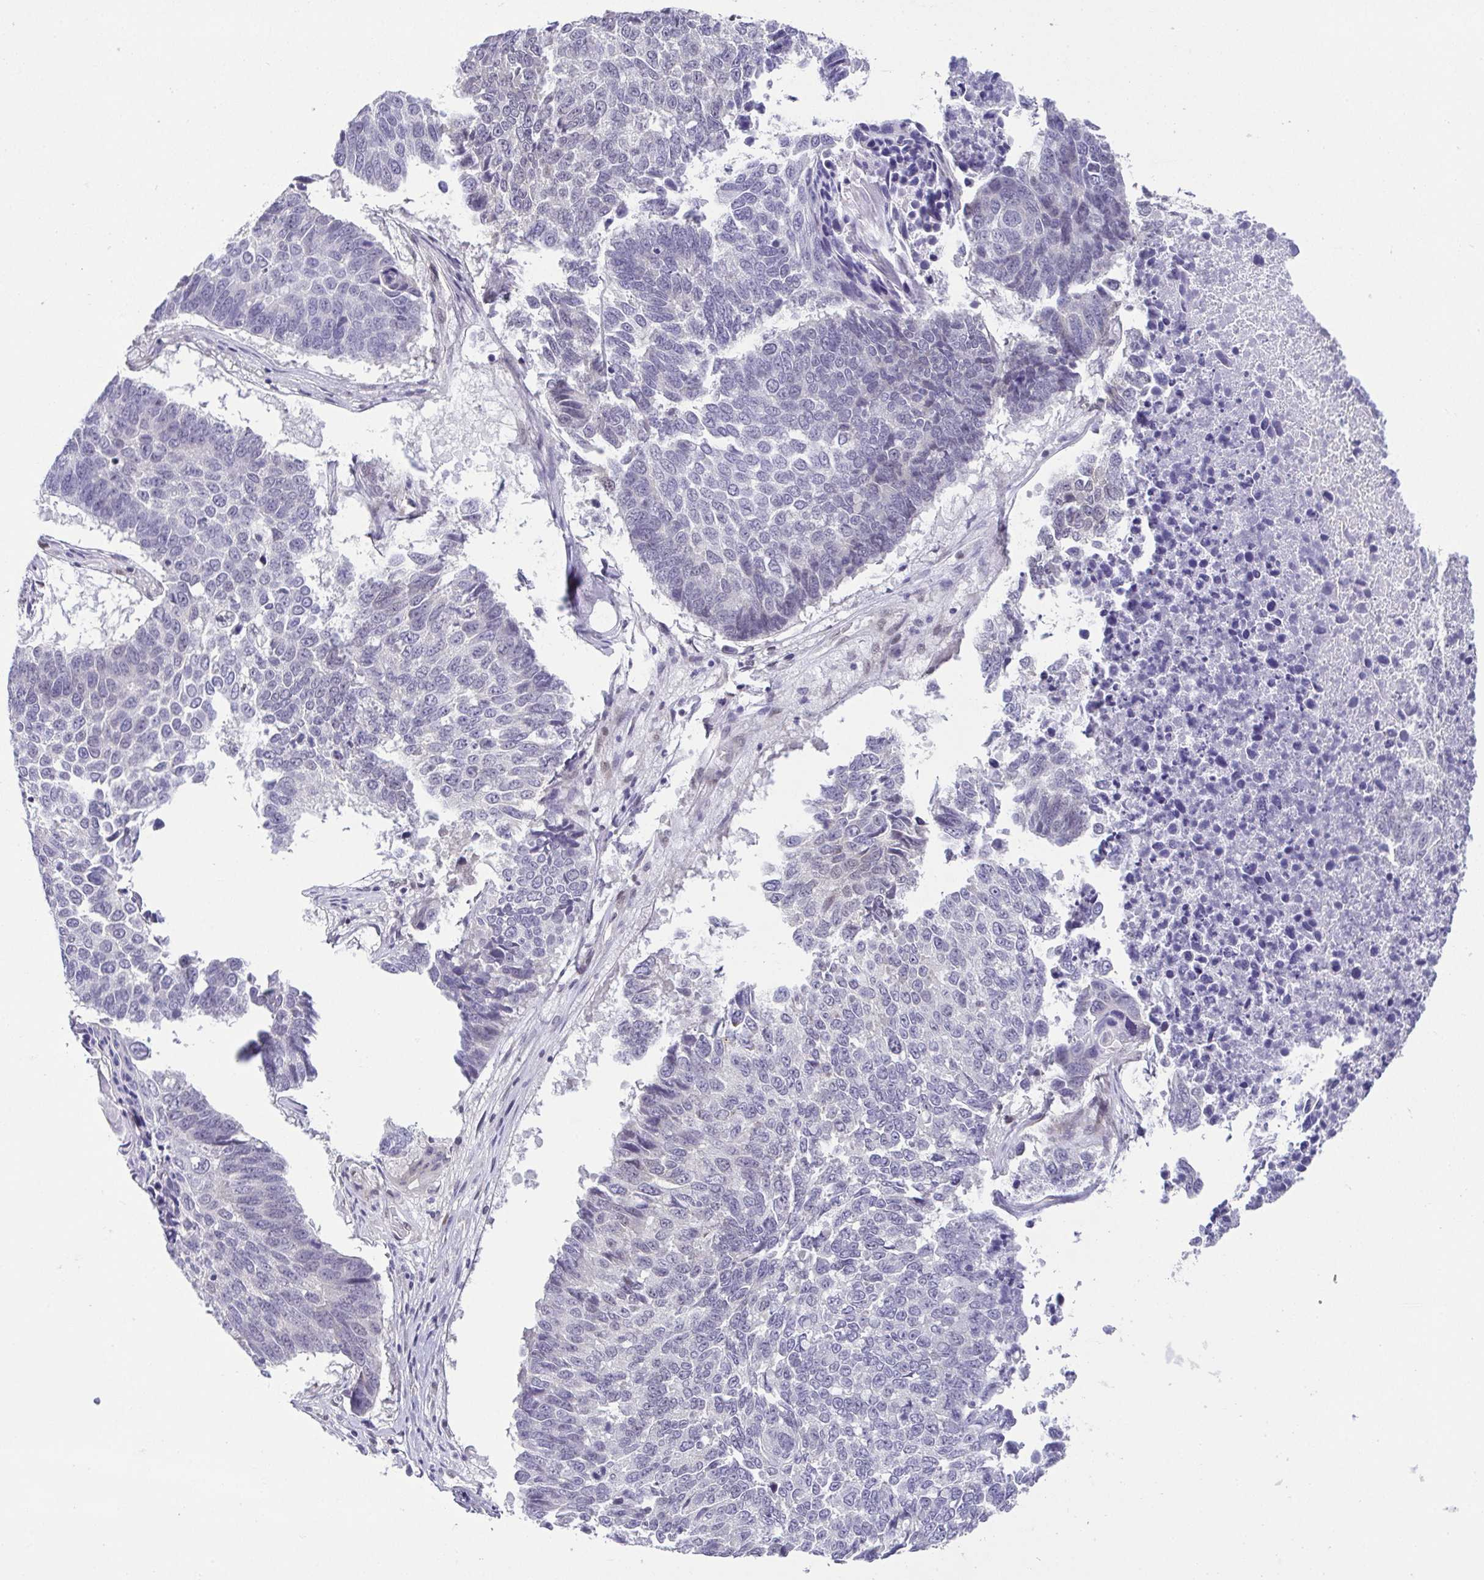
{"staining": {"intensity": "negative", "quantity": "none", "location": "none"}, "tissue": "lung cancer", "cell_type": "Tumor cells", "image_type": "cancer", "snomed": [{"axis": "morphology", "description": "Squamous cell carcinoma, NOS"}, {"axis": "topography", "description": "Lung"}], "caption": "IHC micrograph of neoplastic tissue: lung squamous cell carcinoma stained with DAB (3,3'-diaminobenzidine) reveals no significant protein positivity in tumor cells.", "gene": "RBM3", "patient": {"sex": "male", "age": 73}}